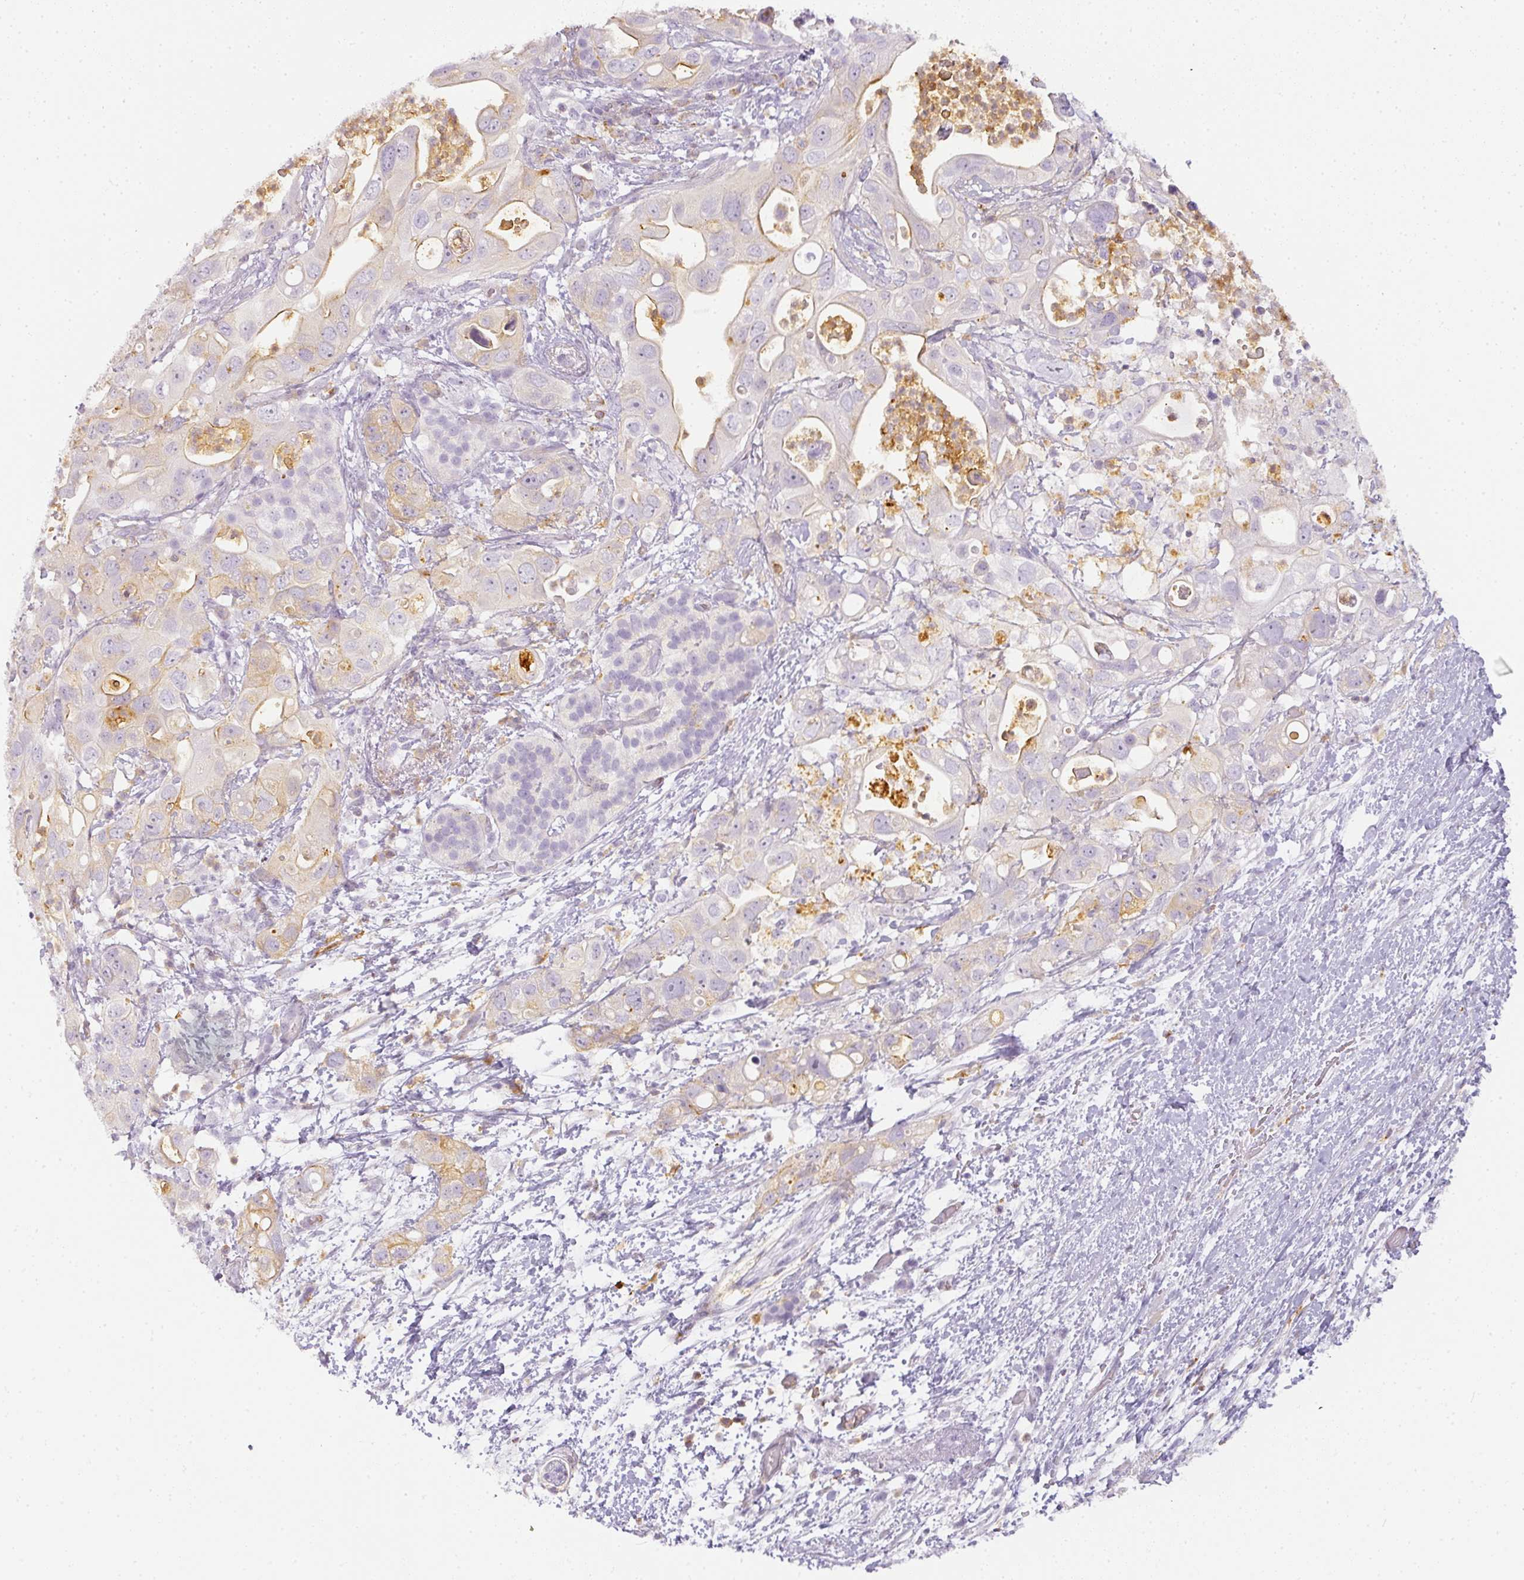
{"staining": {"intensity": "negative", "quantity": "none", "location": "none"}, "tissue": "pancreatic cancer", "cell_type": "Tumor cells", "image_type": "cancer", "snomed": [{"axis": "morphology", "description": "Adenocarcinoma, NOS"}, {"axis": "topography", "description": "Pancreas"}], "caption": "IHC photomicrograph of human pancreatic cancer (adenocarcinoma) stained for a protein (brown), which reveals no expression in tumor cells.", "gene": "TMEM42", "patient": {"sex": "female", "age": 72}}